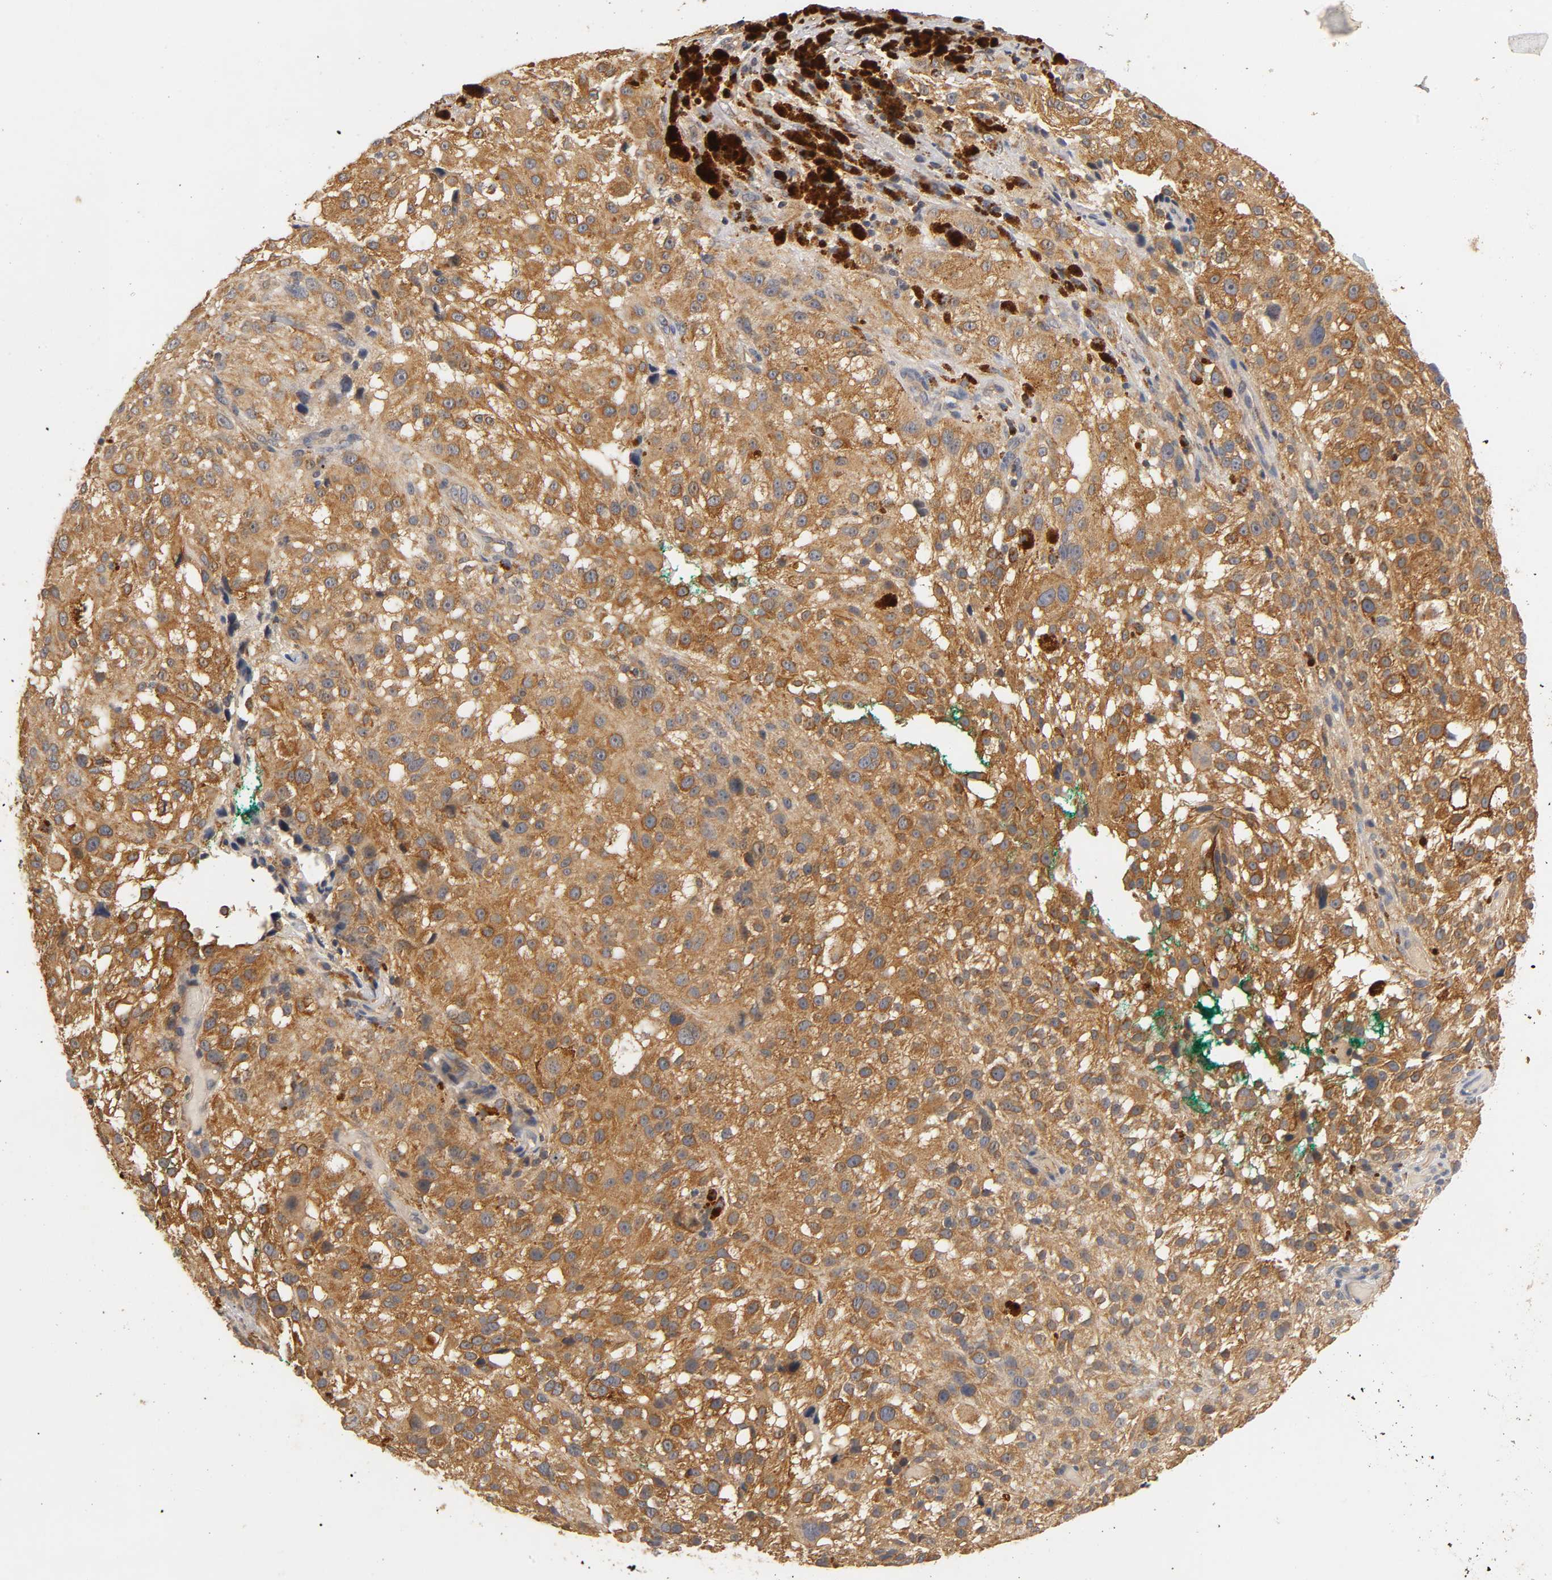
{"staining": {"intensity": "strong", "quantity": ">75%", "location": "cytoplasmic/membranous"}, "tissue": "melanoma", "cell_type": "Tumor cells", "image_type": "cancer", "snomed": [{"axis": "morphology", "description": "Necrosis, NOS"}, {"axis": "morphology", "description": "Malignant melanoma, NOS"}, {"axis": "topography", "description": "Skin"}], "caption": "Melanoma tissue displays strong cytoplasmic/membranous positivity in approximately >75% of tumor cells, visualized by immunohistochemistry.", "gene": "SCAP", "patient": {"sex": "female", "age": 87}}